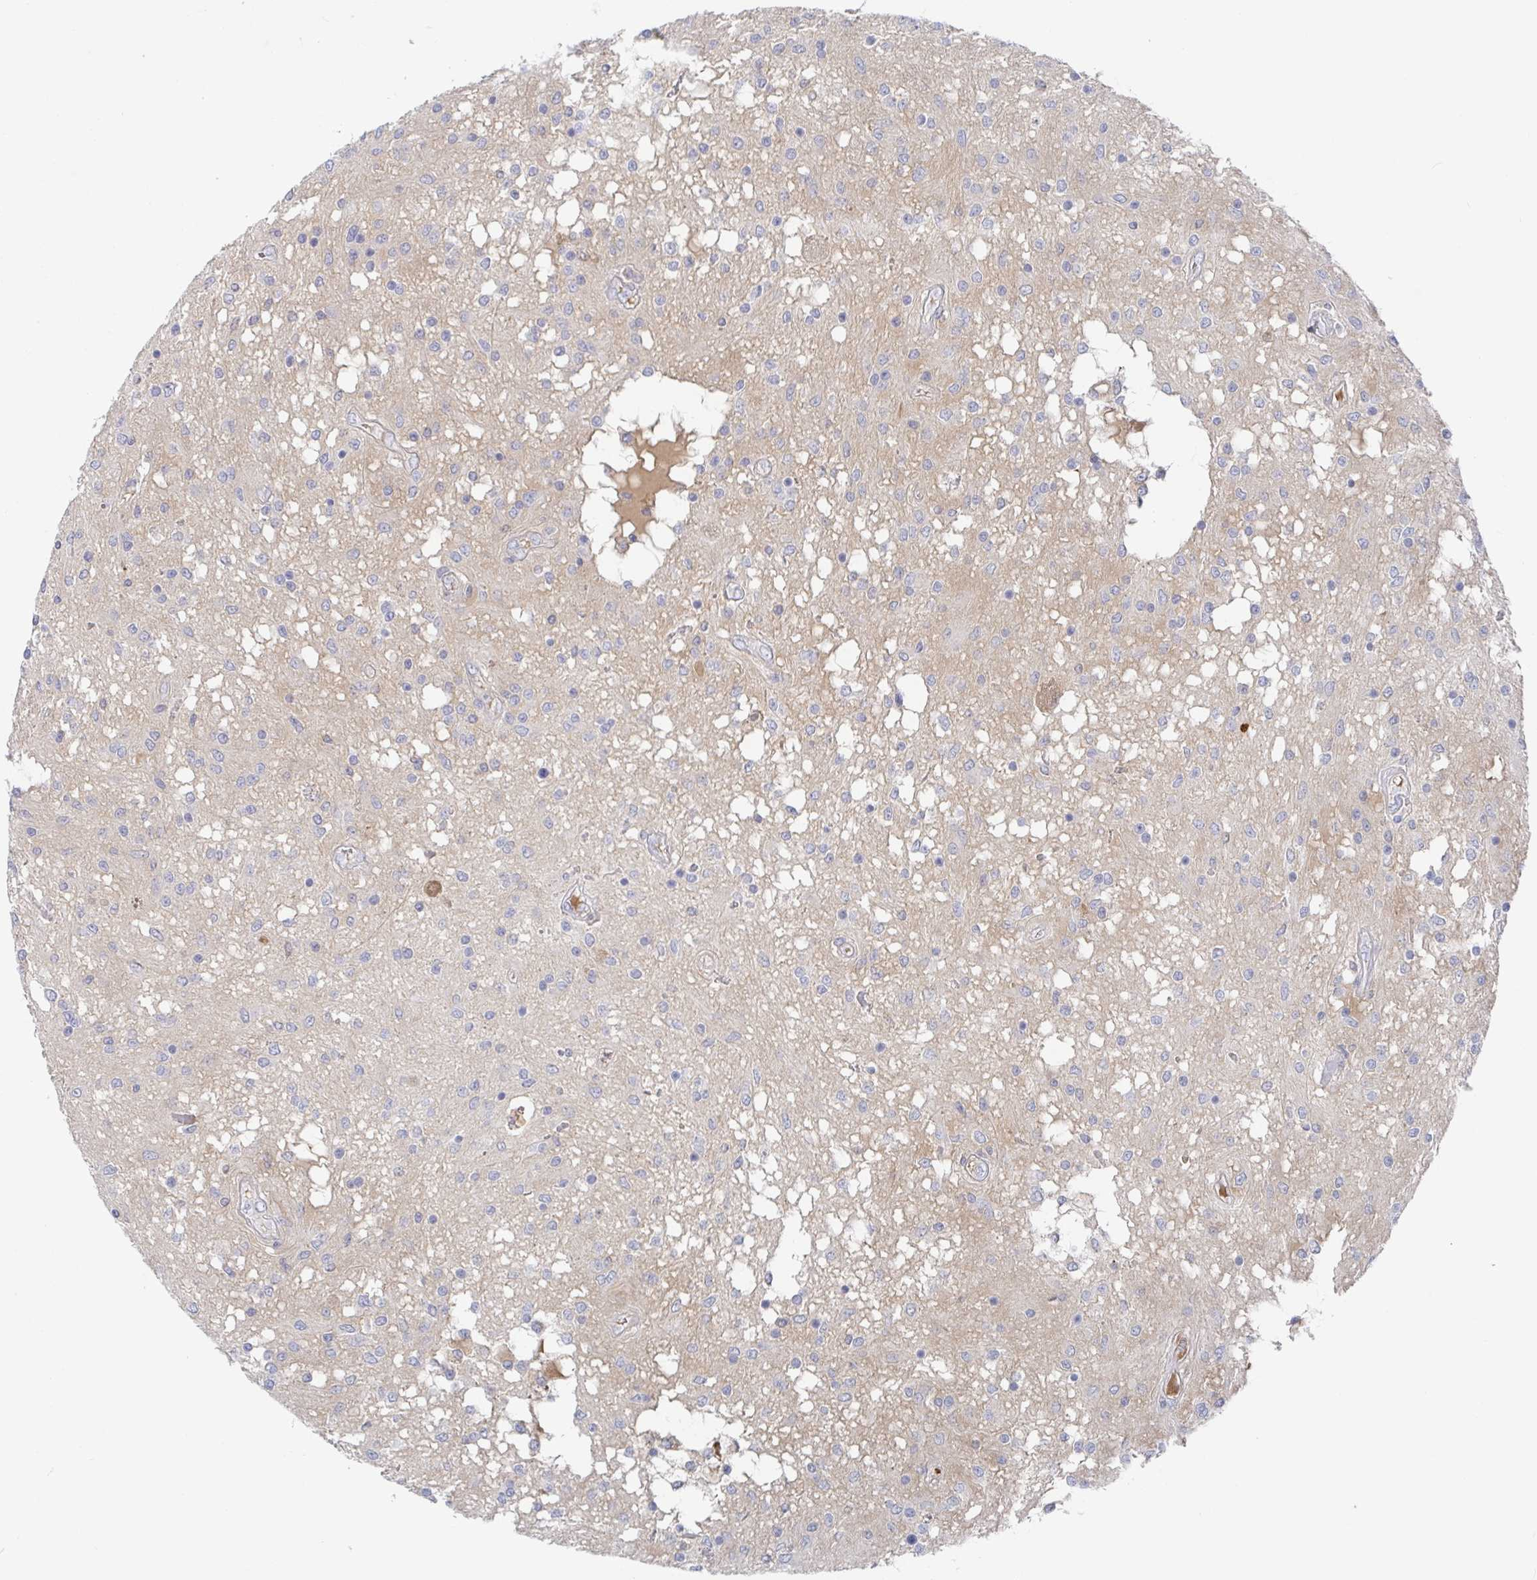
{"staining": {"intensity": "negative", "quantity": "none", "location": "none"}, "tissue": "glioma", "cell_type": "Tumor cells", "image_type": "cancer", "snomed": [{"axis": "morphology", "description": "Glioma, malignant, Low grade"}, {"axis": "topography", "description": "Cerebellum"}], "caption": "This is an immunohistochemistry (IHC) histopathology image of human glioma. There is no expression in tumor cells.", "gene": "GPR148", "patient": {"sex": "female", "age": 14}}